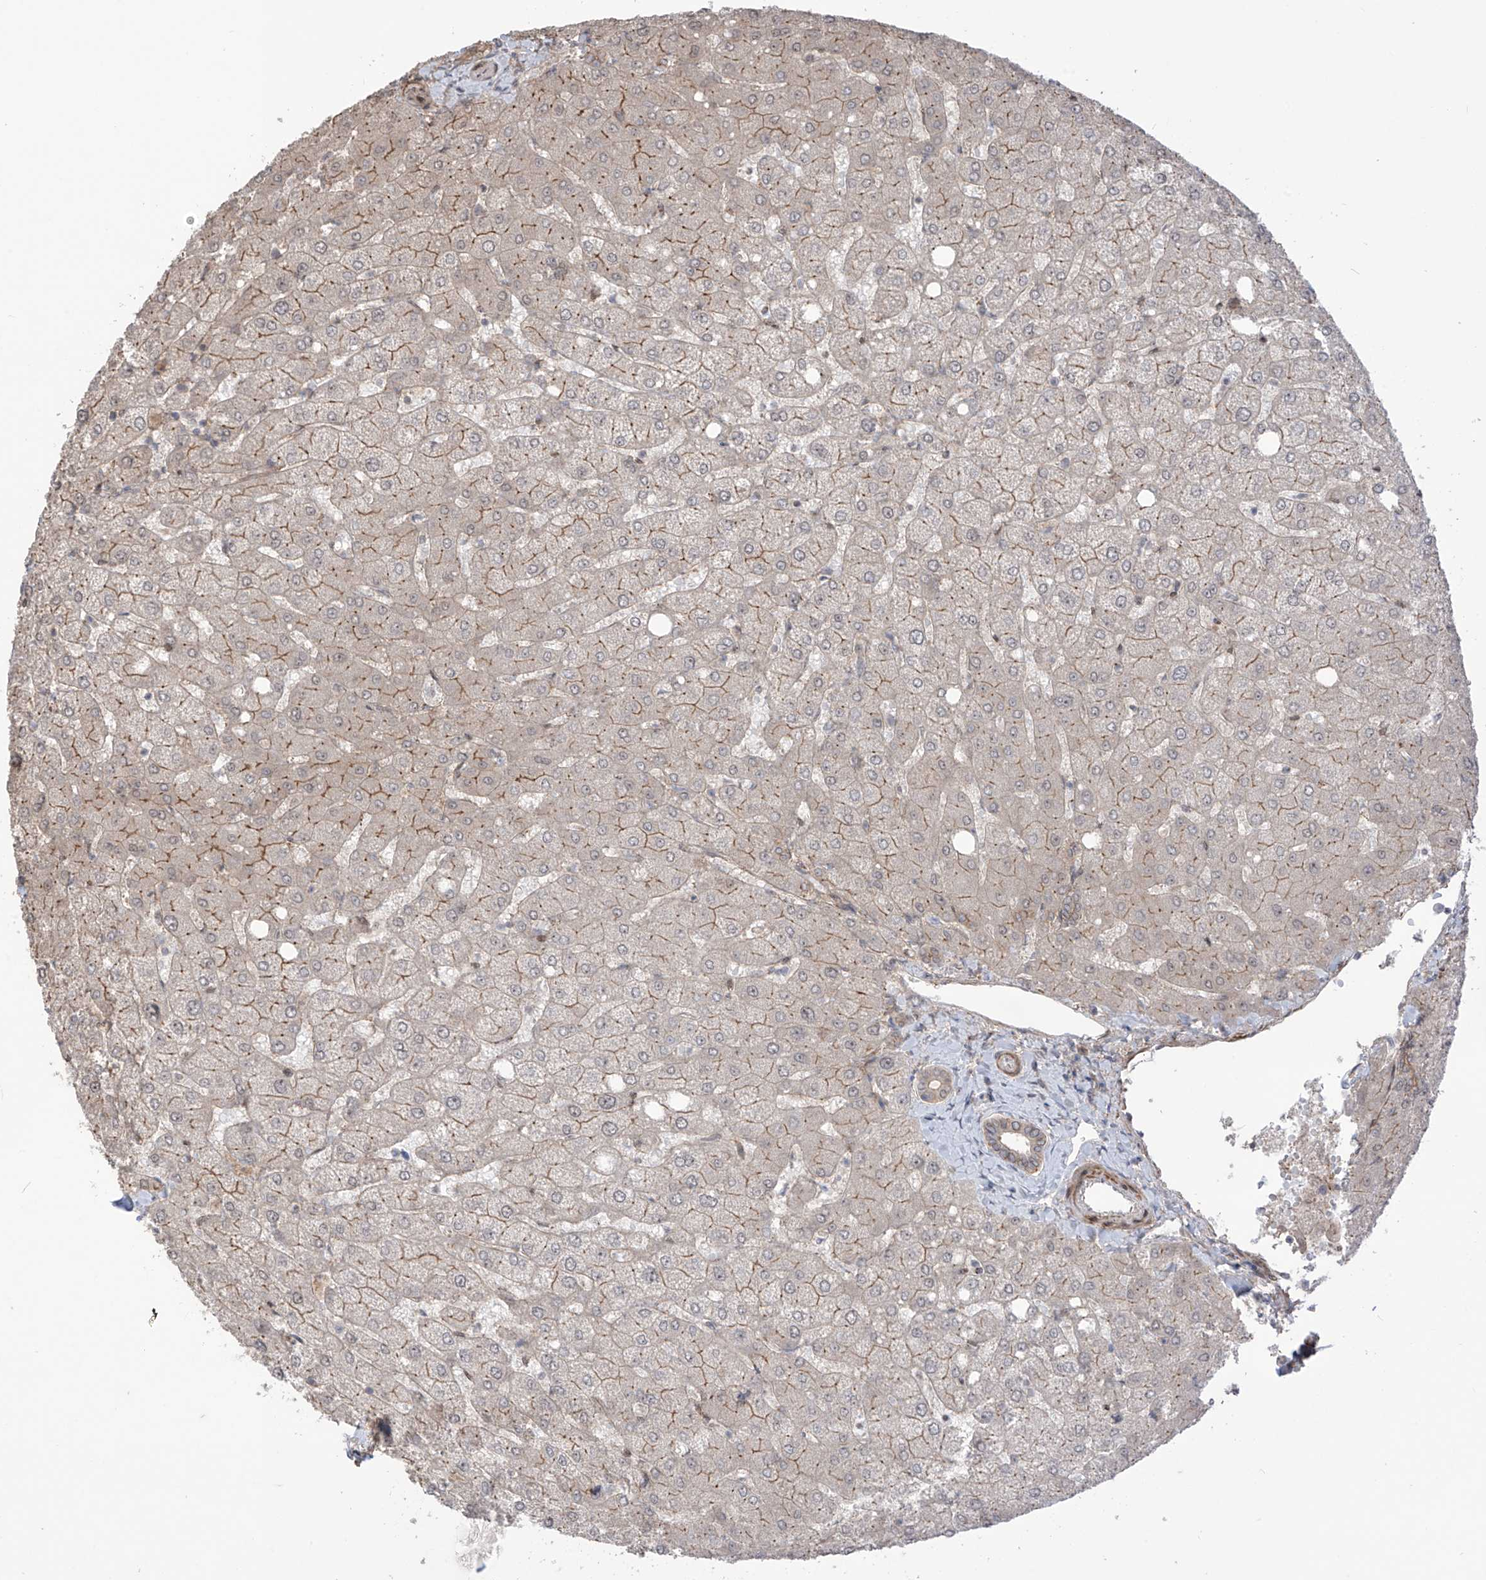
{"staining": {"intensity": "negative", "quantity": "none", "location": "none"}, "tissue": "liver", "cell_type": "Cholangiocytes", "image_type": "normal", "snomed": [{"axis": "morphology", "description": "Normal tissue, NOS"}, {"axis": "topography", "description": "Liver"}], "caption": "This is a micrograph of IHC staining of benign liver, which shows no staining in cholangiocytes.", "gene": "LRRC74A", "patient": {"sex": "female", "age": 54}}